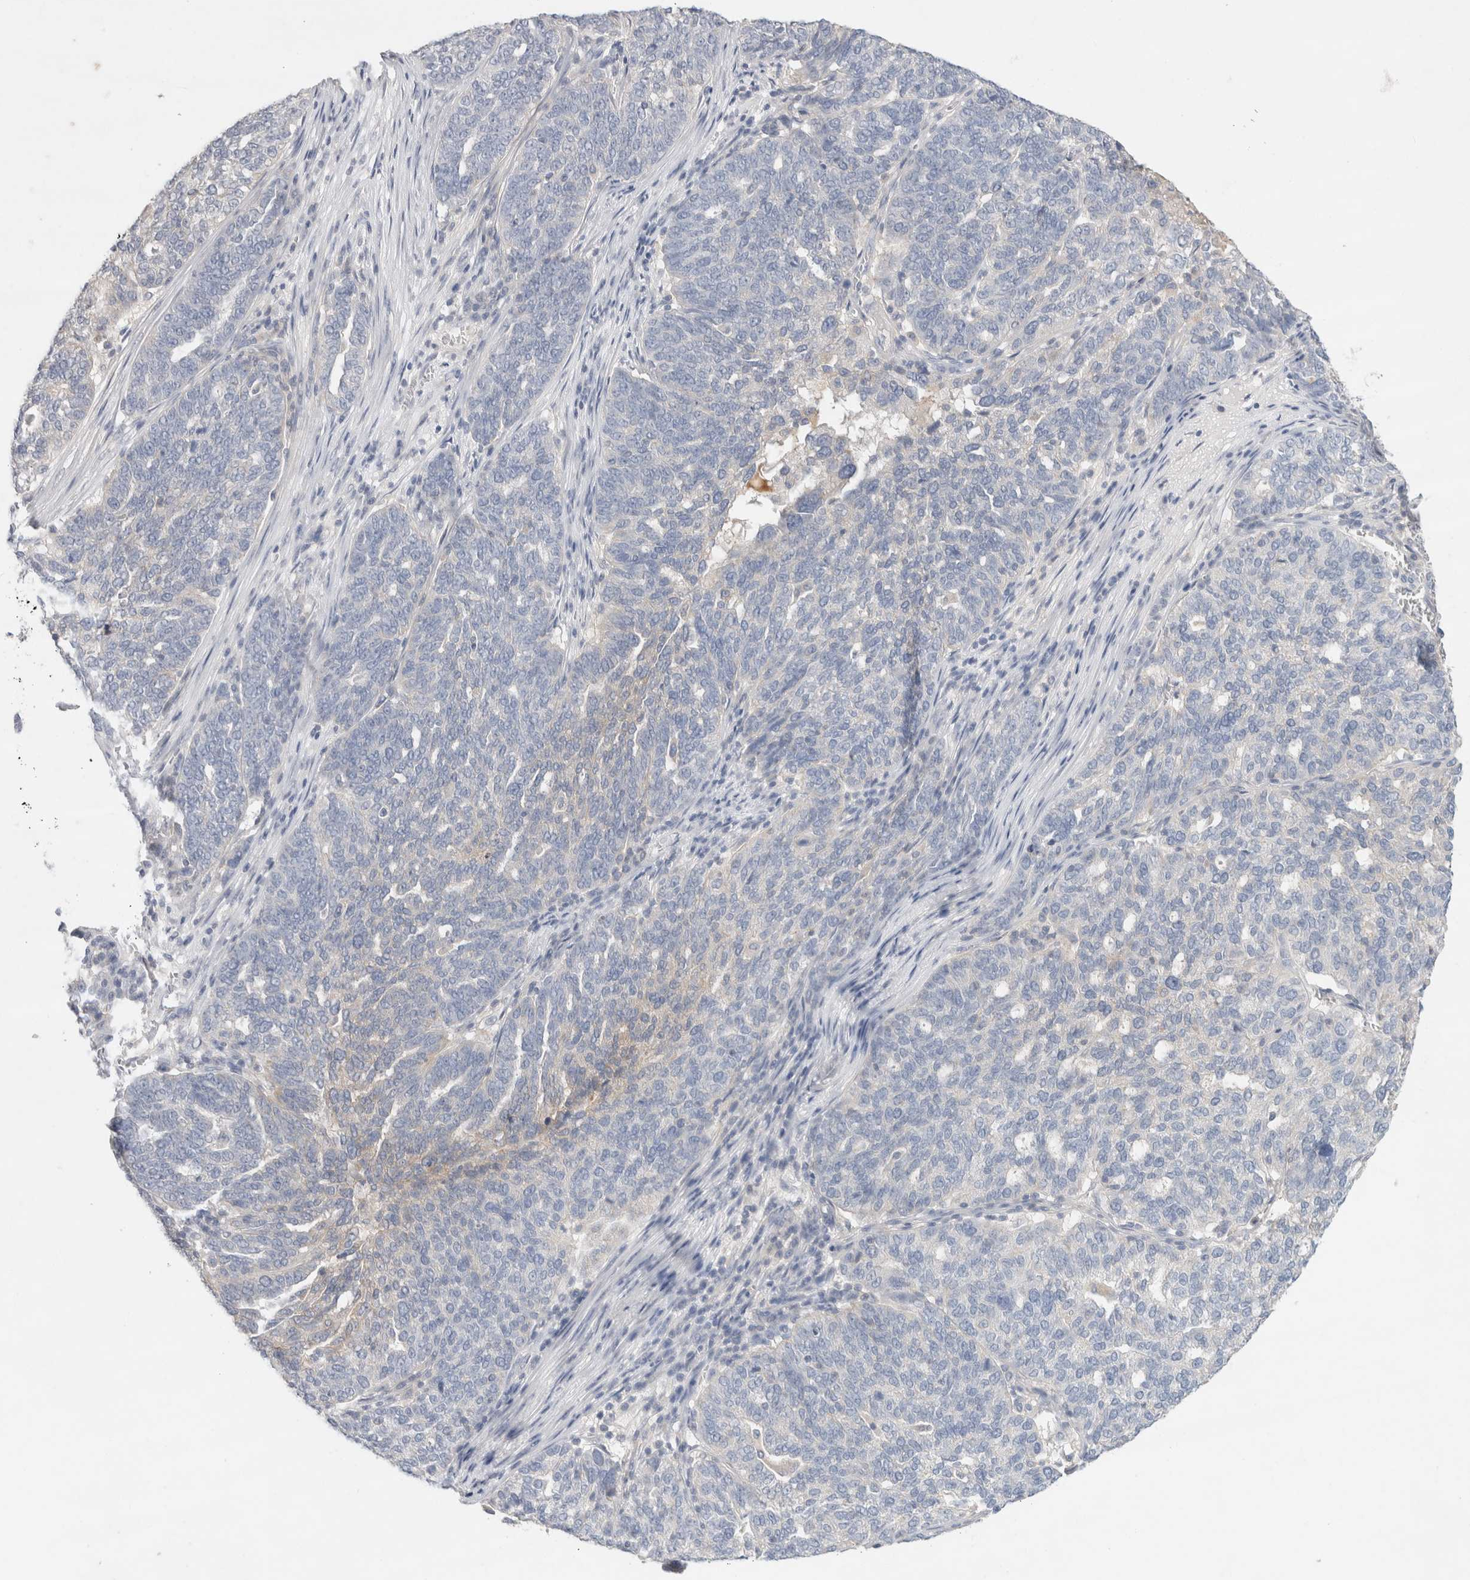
{"staining": {"intensity": "negative", "quantity": "none", "location": "none"}, "tissue": "ovarian cancer", "cell_type": "Tumor cells", "image_type": "cancer", "snomed": [{"axis": "morphology", "description": "Cystadenocarcinoma, serous, NOS"}, {"axis": "topography", "description": "Ovary"}], "caption": "A histopathology image of human ovarian cancer is negative for staining in tumor cells.", "gene": "MPP2", "patient": {"sex": "female", "age": 59}}